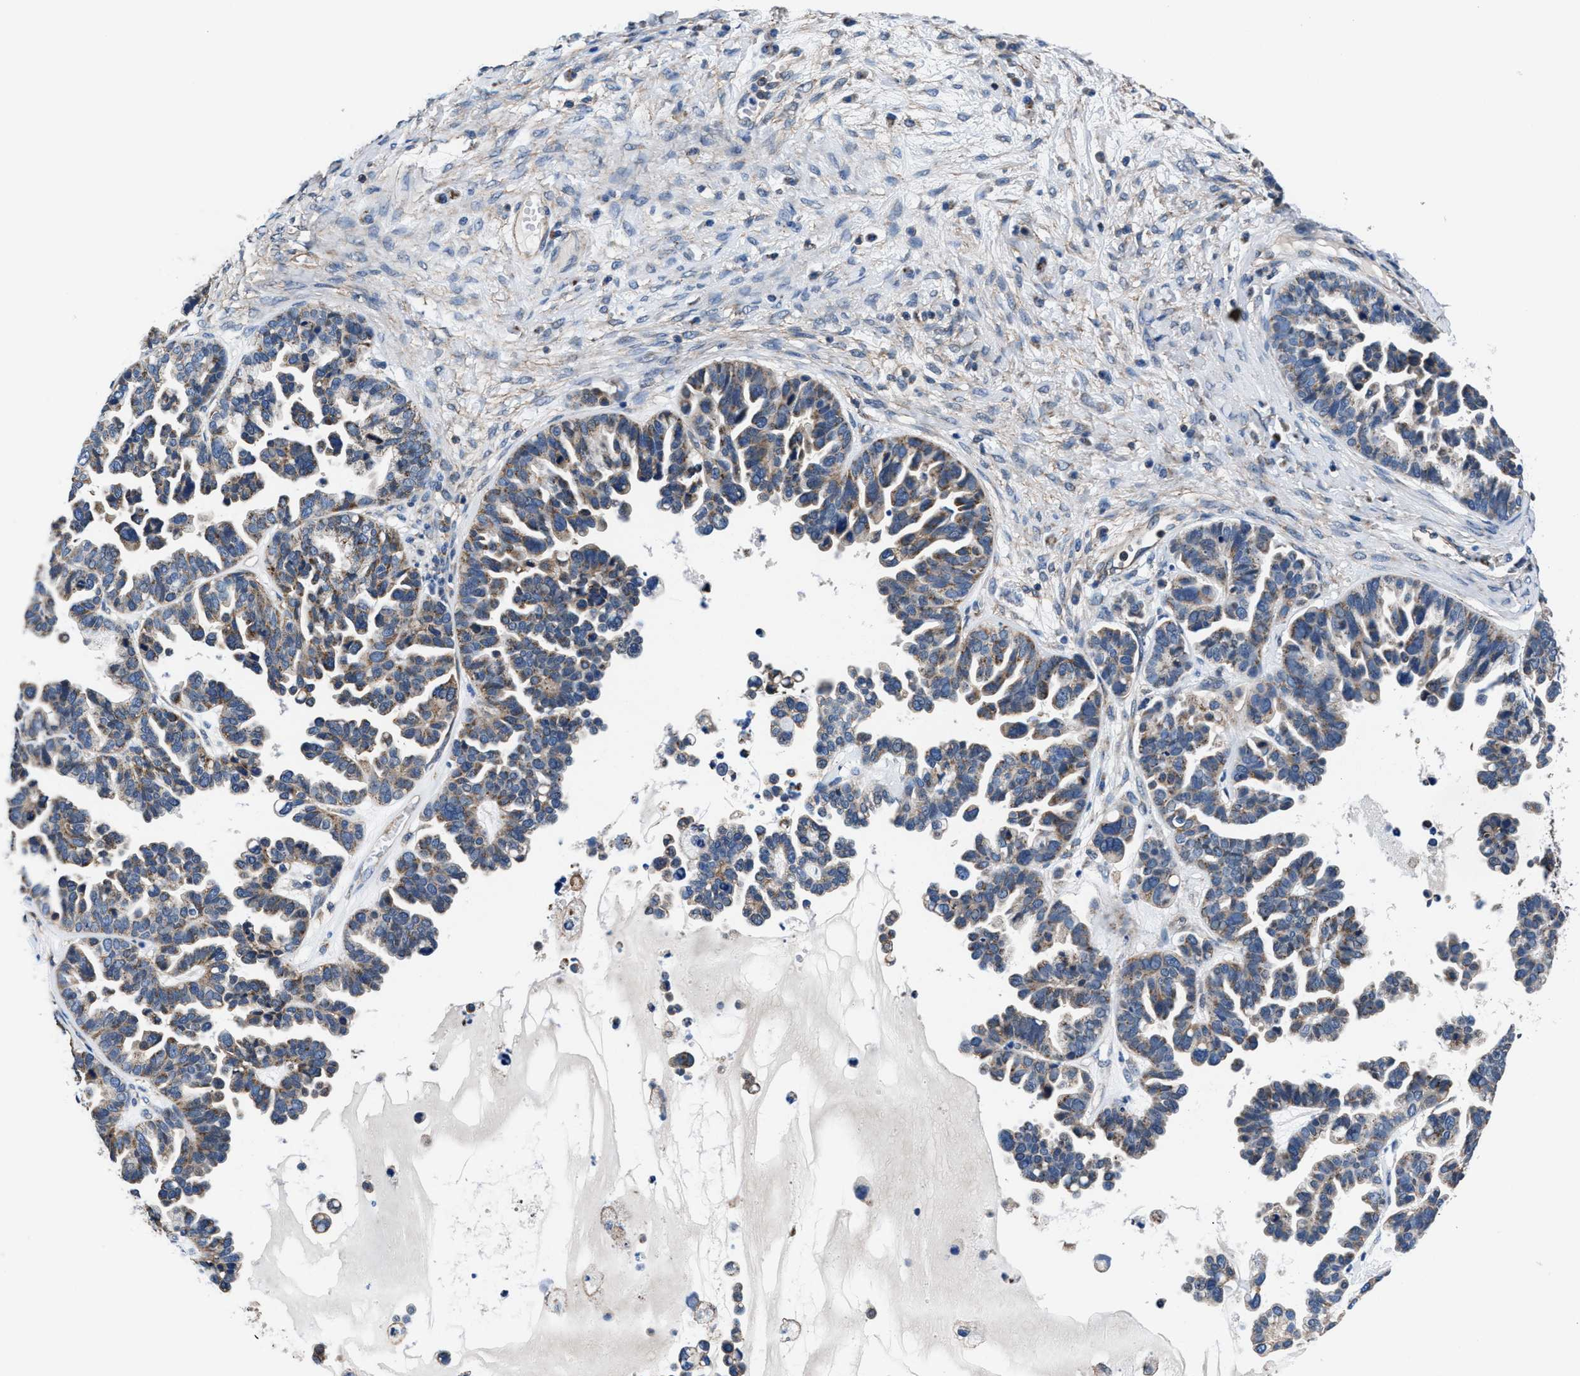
{"staining": {"intensity": "moderate", "quantity": "25%-75%", "location": "cytoplasmic/membranous"}, "tissue": "ovarian cancer", "cell_type": "Tumor cells", "image_type": "cancer", "snomed": [{"axis": "morphology", "description": "Cystadenocarcinoma, serous, NOS"}, {"axis": "topography", "description": "Ovary"}], "caption": "Moderate cytoplasmic/membranous protein positivity is identified in approximately 25%-75% of tumor cells in ovarian cancer.", "gene": "NKTR", "patient": {"sex": "female", "age": 56}}